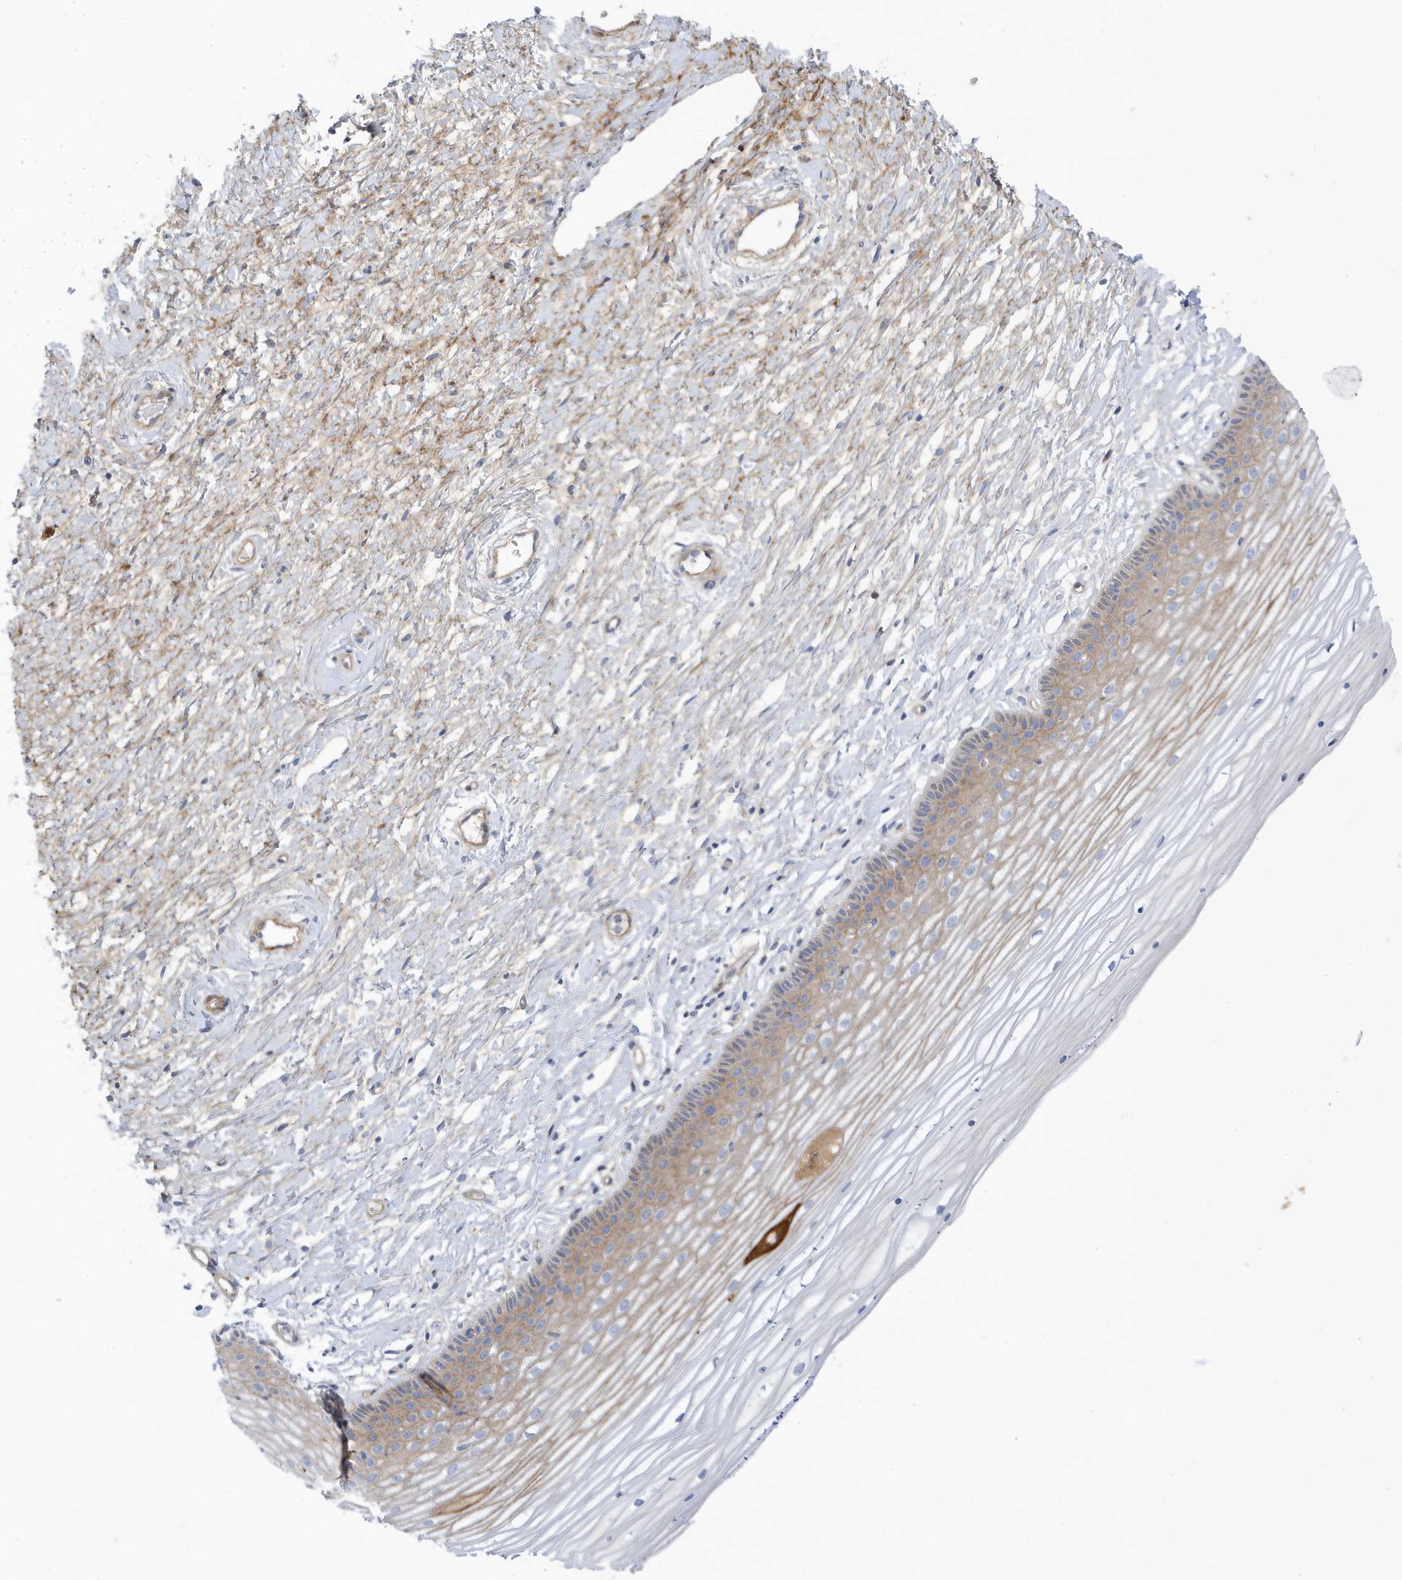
{"staining": {"intensity": "moderate", "quantity": "<25%", "location": "cytoplasmic/membranous"}, "tissue": "vagina", "cell_type": "Squamous epithelial cells", "image_type": "normal", "snomed": [{"axis": "morphology", "description": "Normal tissue, NOS"}, {"axis": "topography", "description": "Vagina"}, {"axis": "topography", "description": "Cervix"}], "caption": "Moderate cytoplasmic/membranous protein positivity is identified in approximately <25% of squamous epithelial cells in vagina. (DAB (3,3'-diaminobenzidine) IHC, brown staining for protein, blue staining for nuclei).", "gene": "ATP13A5", "patient": {"sex": "female", "age": 40}}